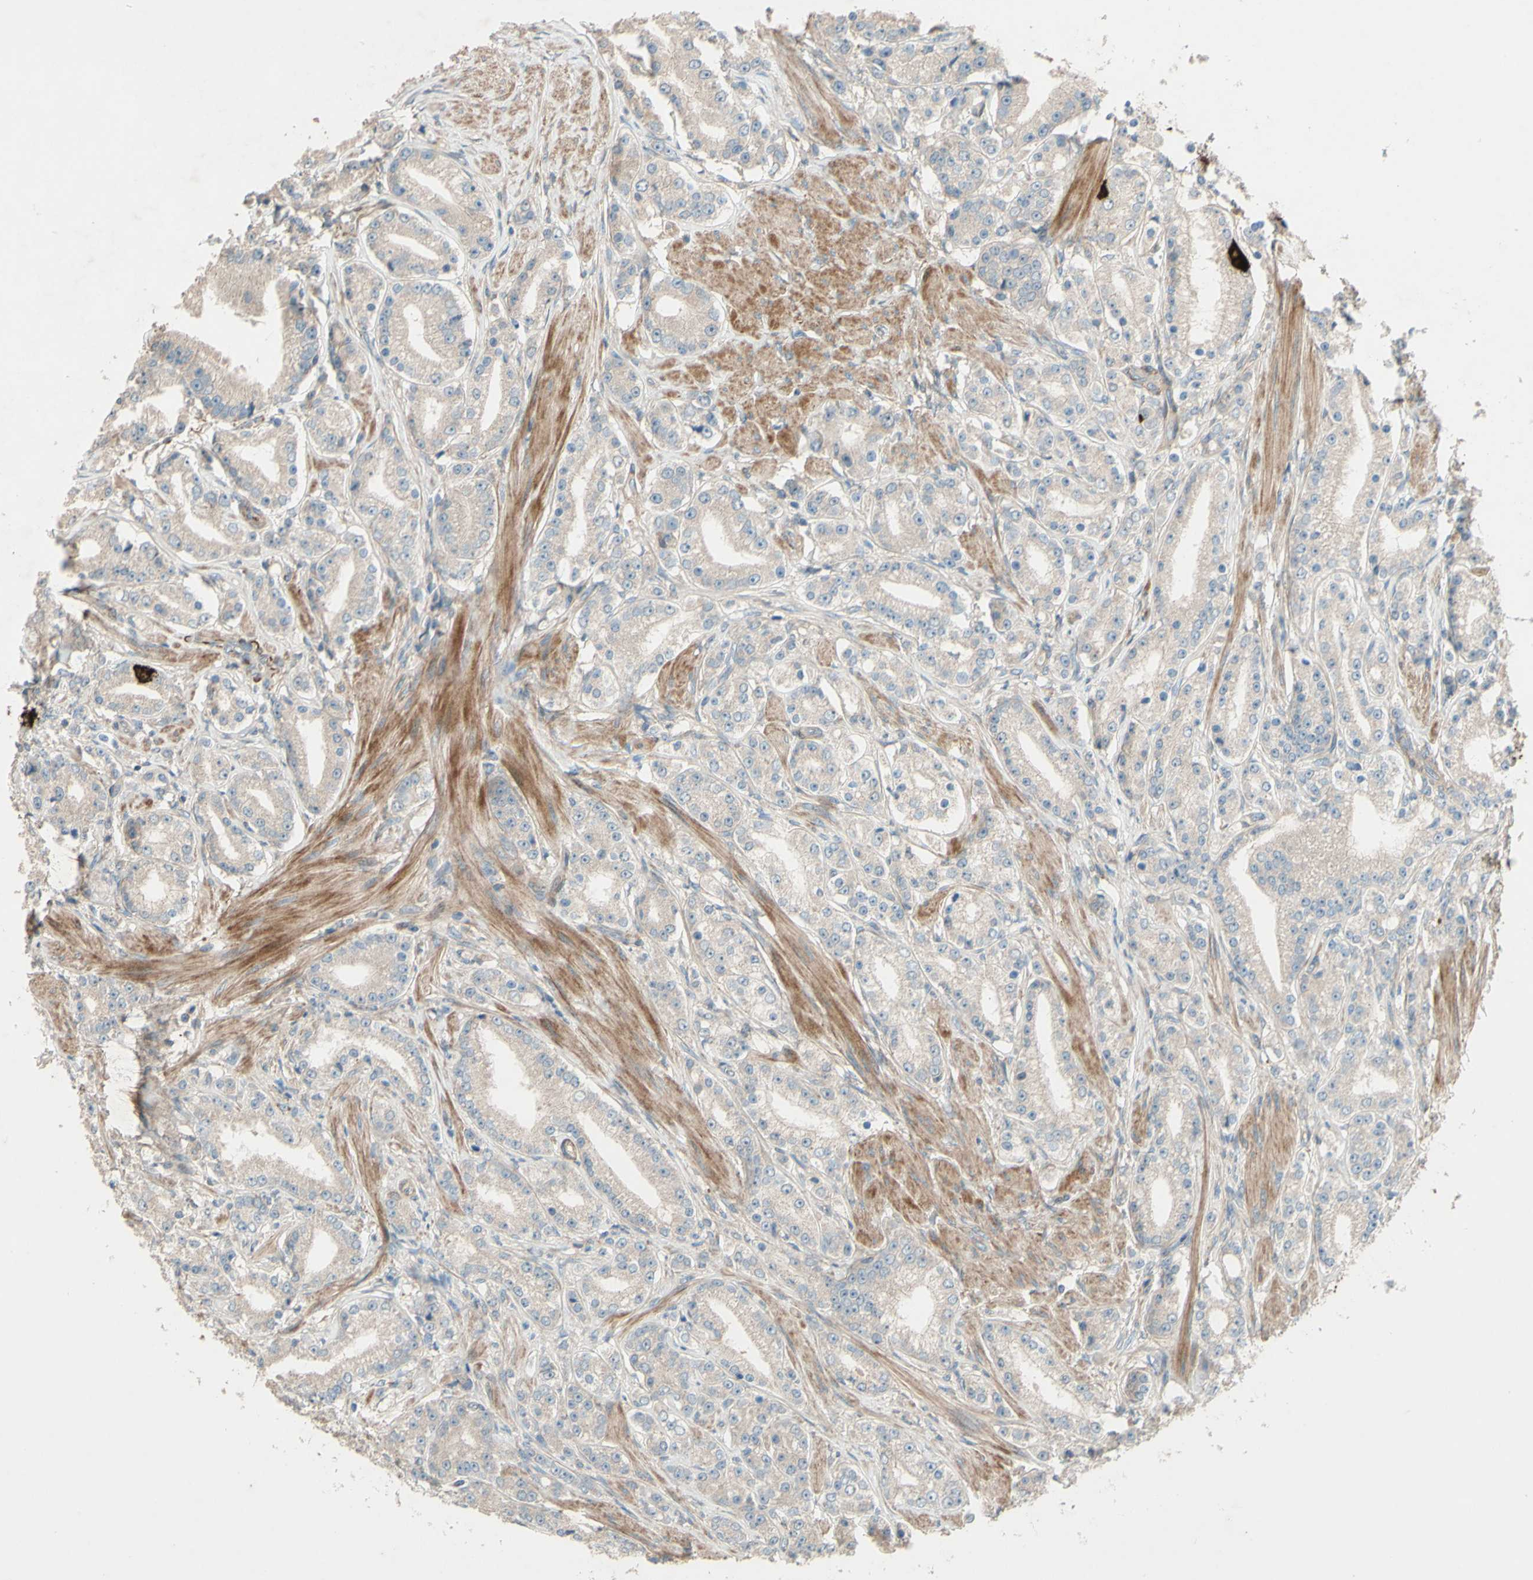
{"staining": {"intensity": "weak", "quantity": ">75%", "location": "cytoplasmic/membranous"}, "tissue": "prostate cancer", "cell_type": "Tumor cells", "image_type": "cancer", "snomed": [{"axis": "morphology", "description": "Adenocarcinoma, Low grade"}, {"axis": "topography", "description": "Prostate"}], "caption": "The histopathology image shows immunohistochemical staining of prostate cancer. There is weak cytoplasmic/membranous staining is present in about >75% of tumor cells.", "gene": "ADAM17", "patient": {"sex": "male", "age": 63}}